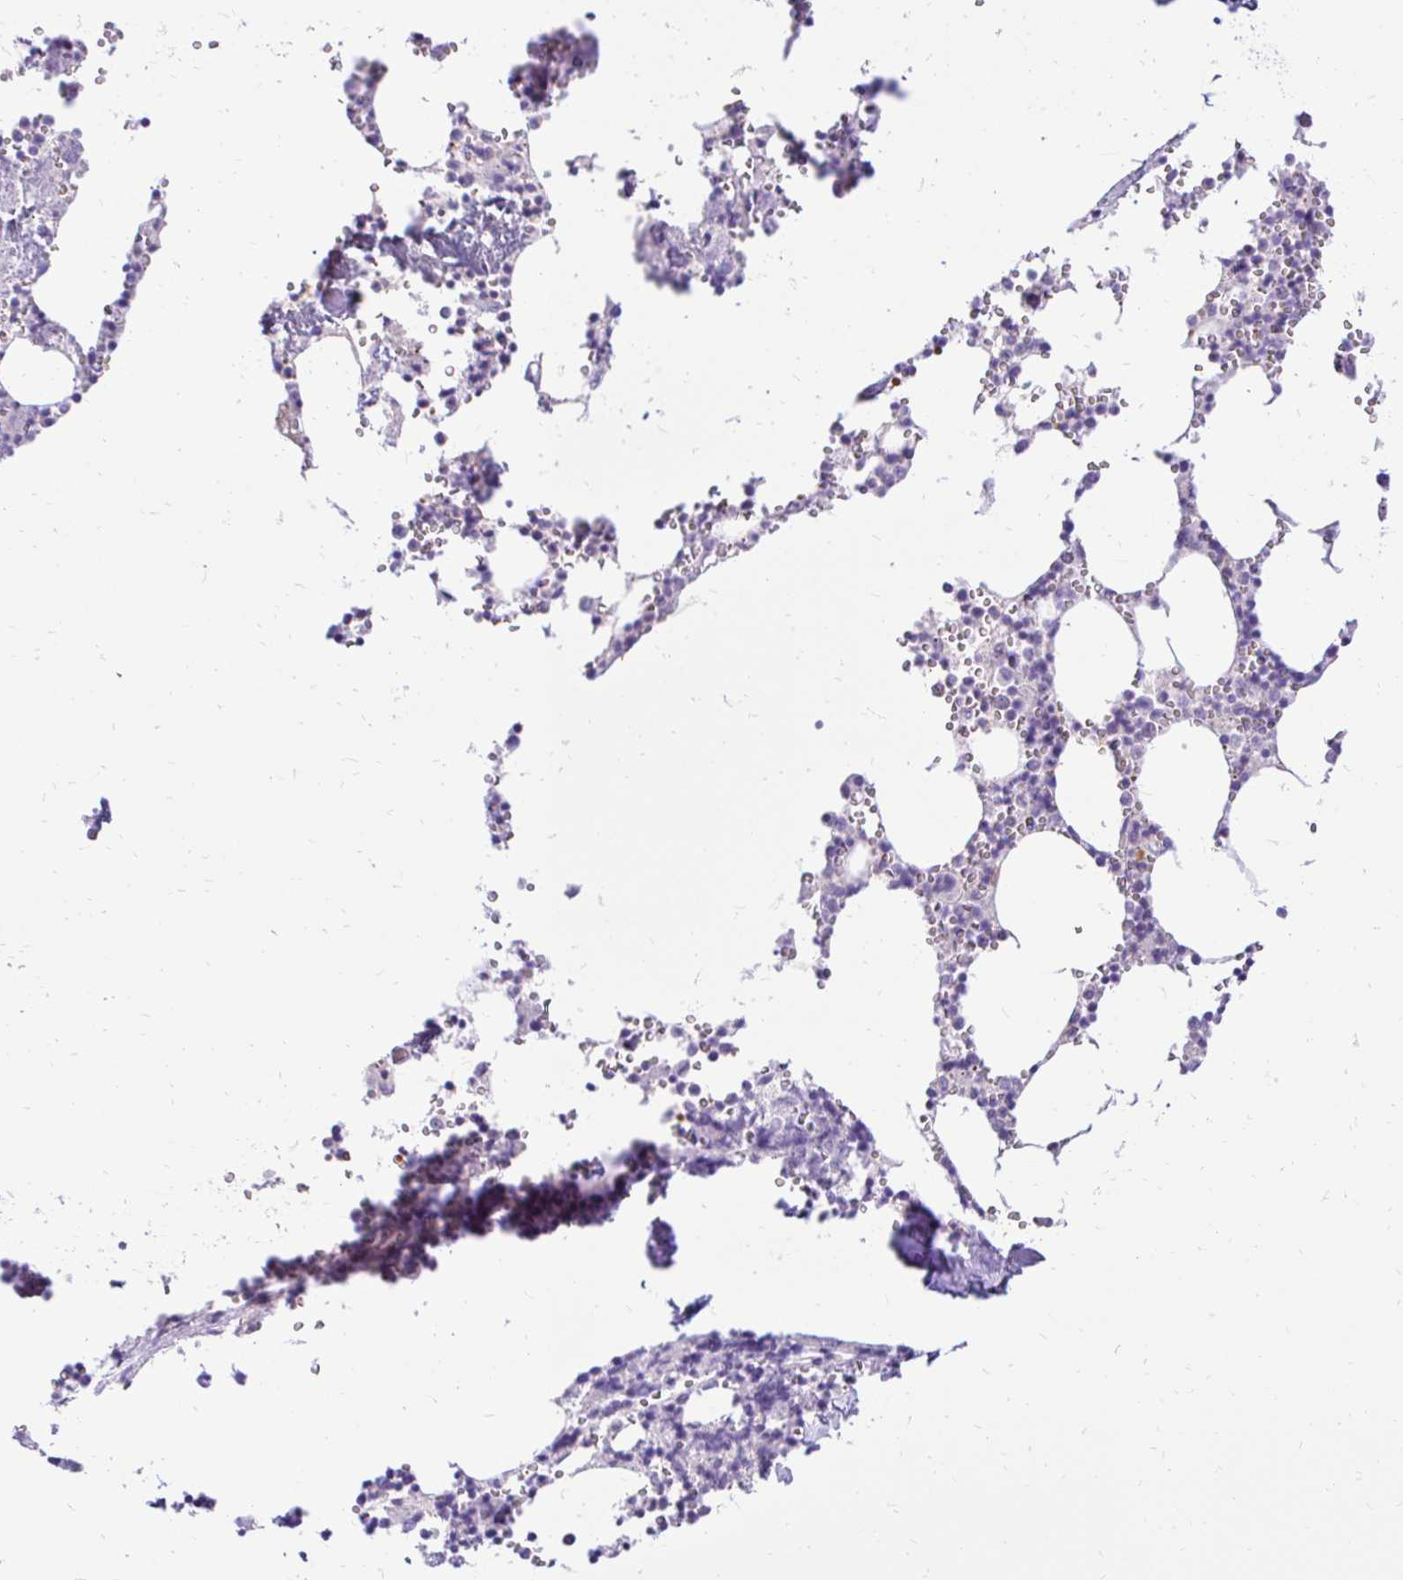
{"staining": {"intensity": "negative", "quantity": "none", "location": "none"}, "tissue": "bone marrow", "cell_type": "Hematopoietic cells", "image_type": "normal", "snomed": [{"axis": "morphology", "description": "Normal tissue, NOS"}, {"axis": "topography", "description": "Bone marrow"}], "caption": "This is a histopathology image of immunohistochemistry (IHC) staining of benign bone marrow, which shows no positivity in hematopoietic cells.", "gene": "FATE1", "patient": {"sex": "male", "age": 54}}